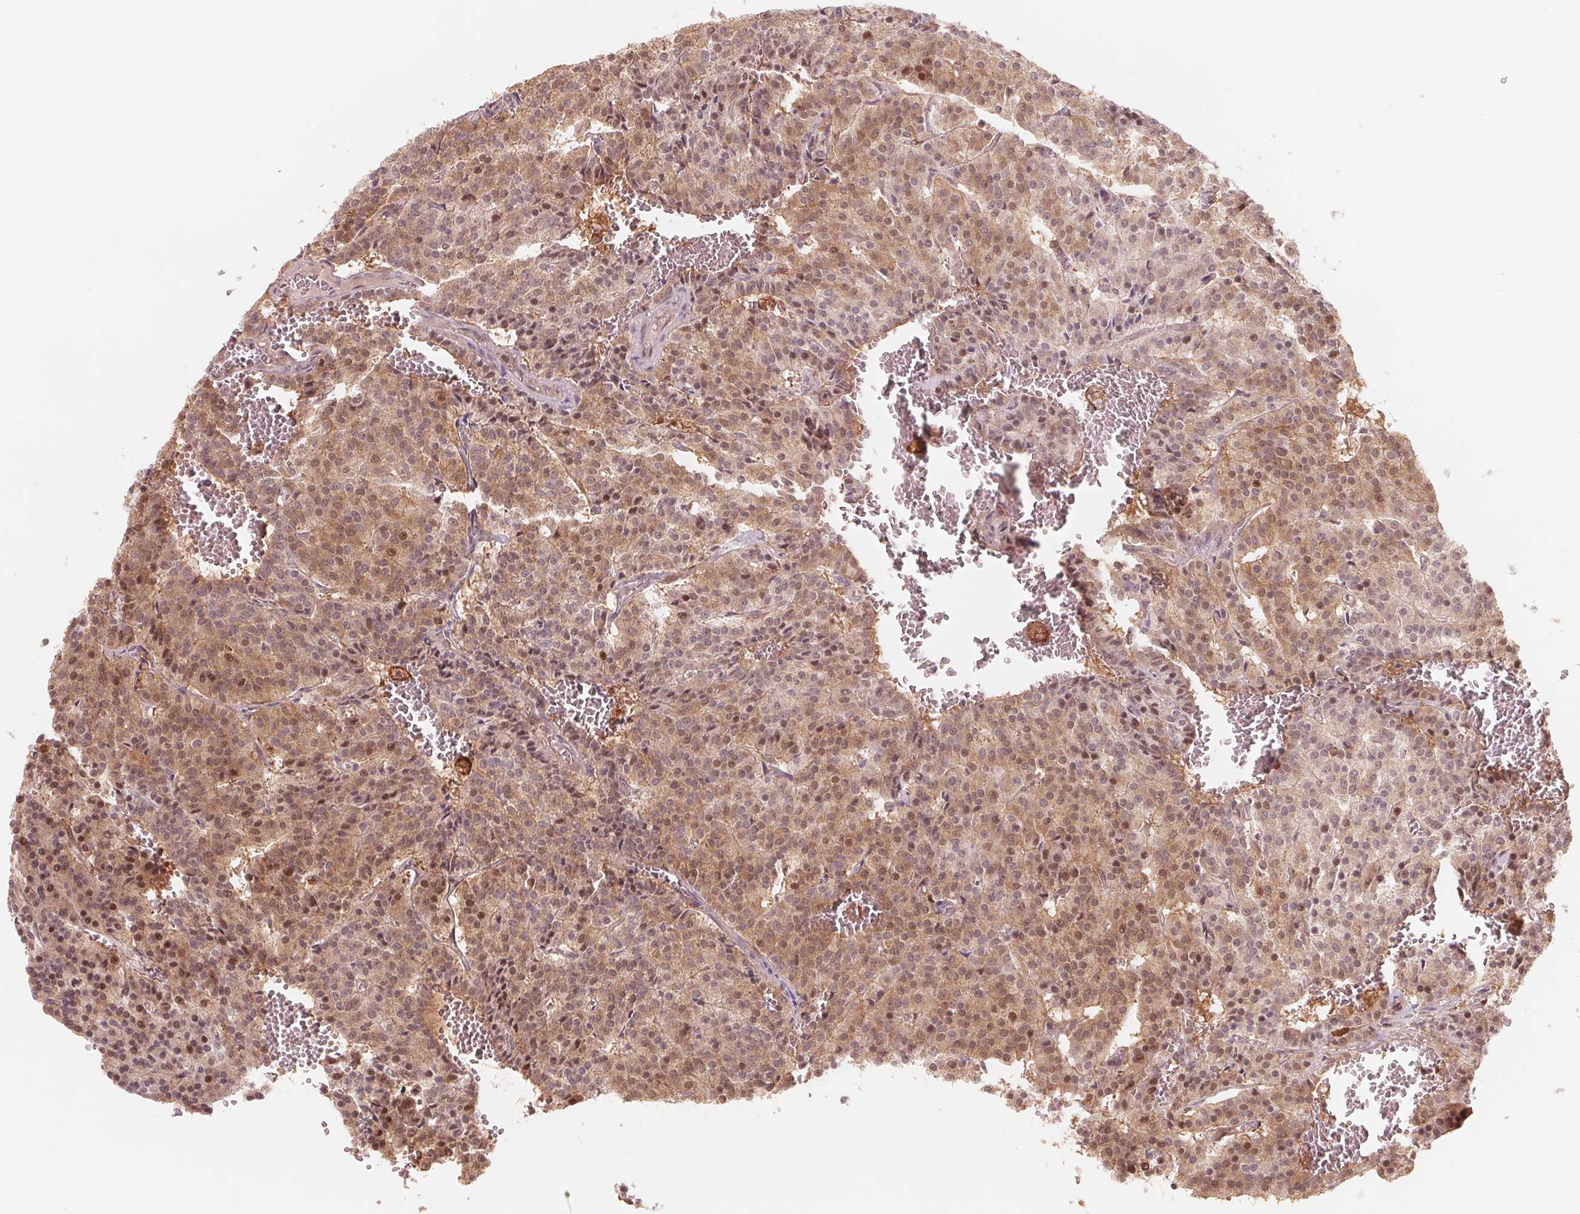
{"staining": {"intensity": "moderate", "quantity": ">75%", "location": "cytoplasmic/membranous,nuclear"}, "tissue": "carcinoid", "cell_type": "Tumor cells", "image_type": "cancer", "snomed": [{"axis": "morphology", "description": "Carcinoid, malignant, NOS"}, {"axis": "topography", "description": "Lung"}], "caption": "A brown stain shows moderate cytoplasmic/membranous and nuclear positivity of a protein in carcinoid tumor cells.", "gene": "IL9R", "patient": {"sex": "male", "age": 70}}